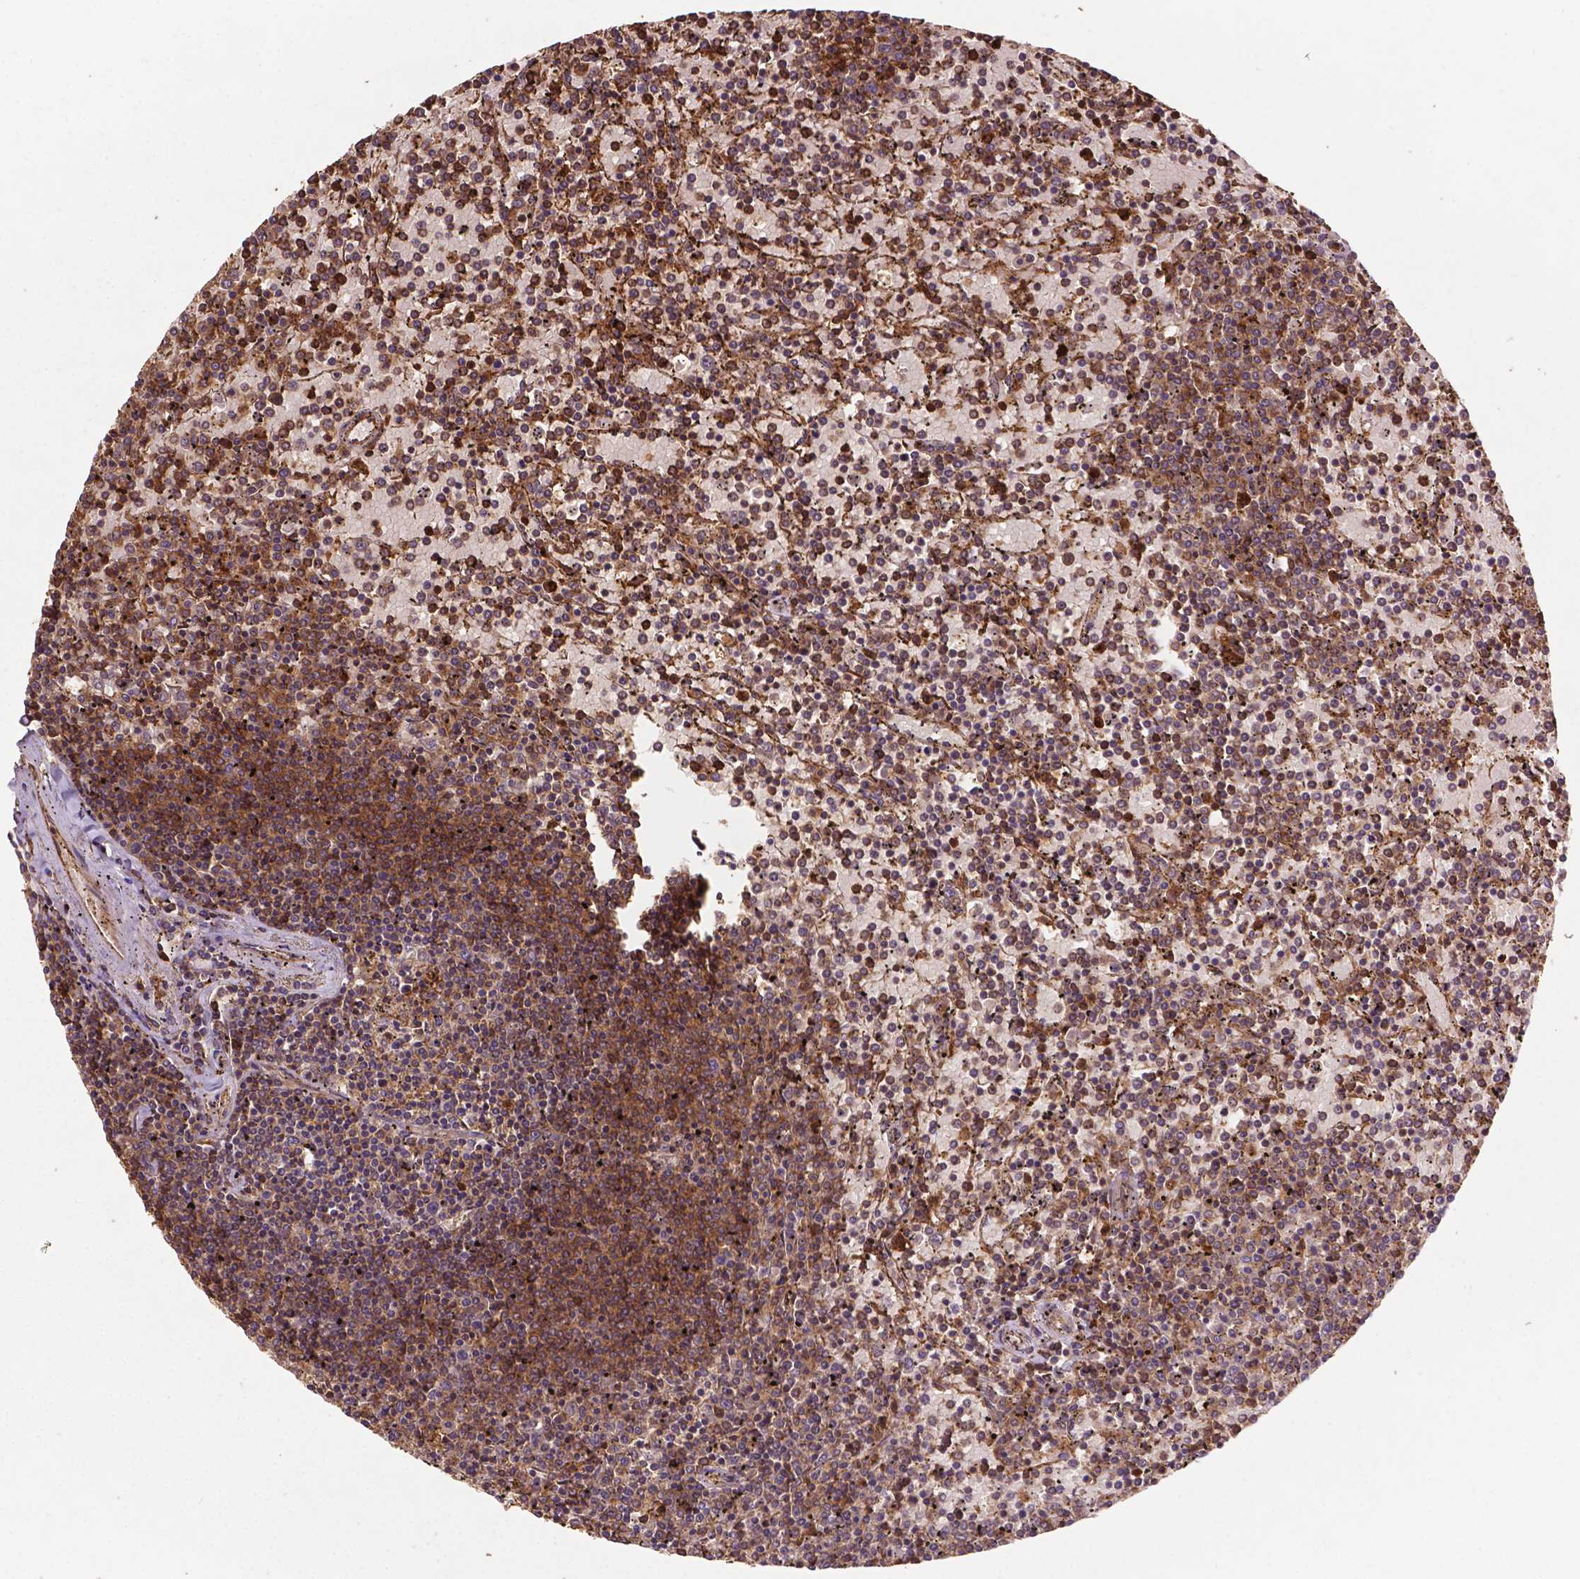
{"staining": {"intensity": "moderate", "quantity": ">75%", "location": "cytoplasmic/membranous"}, "tissue": "lymphoma", "cell_type": "Tumor cells", "image_type": "cancer", "snomed": [{"axis": "morphology", "description": "Malignant lymphoma, non-Hodgkin's type, Low grade"}, {"axis": "topography", "description": "Spleen"}], "caption": "Tumor cells exhibit medium levels of moderate cytoplasmic/membranous positivity in approximately >75% of cells in lymphoma.", "gene": "ZMYND19", "patient": {"sex": "female", "age": 77}}